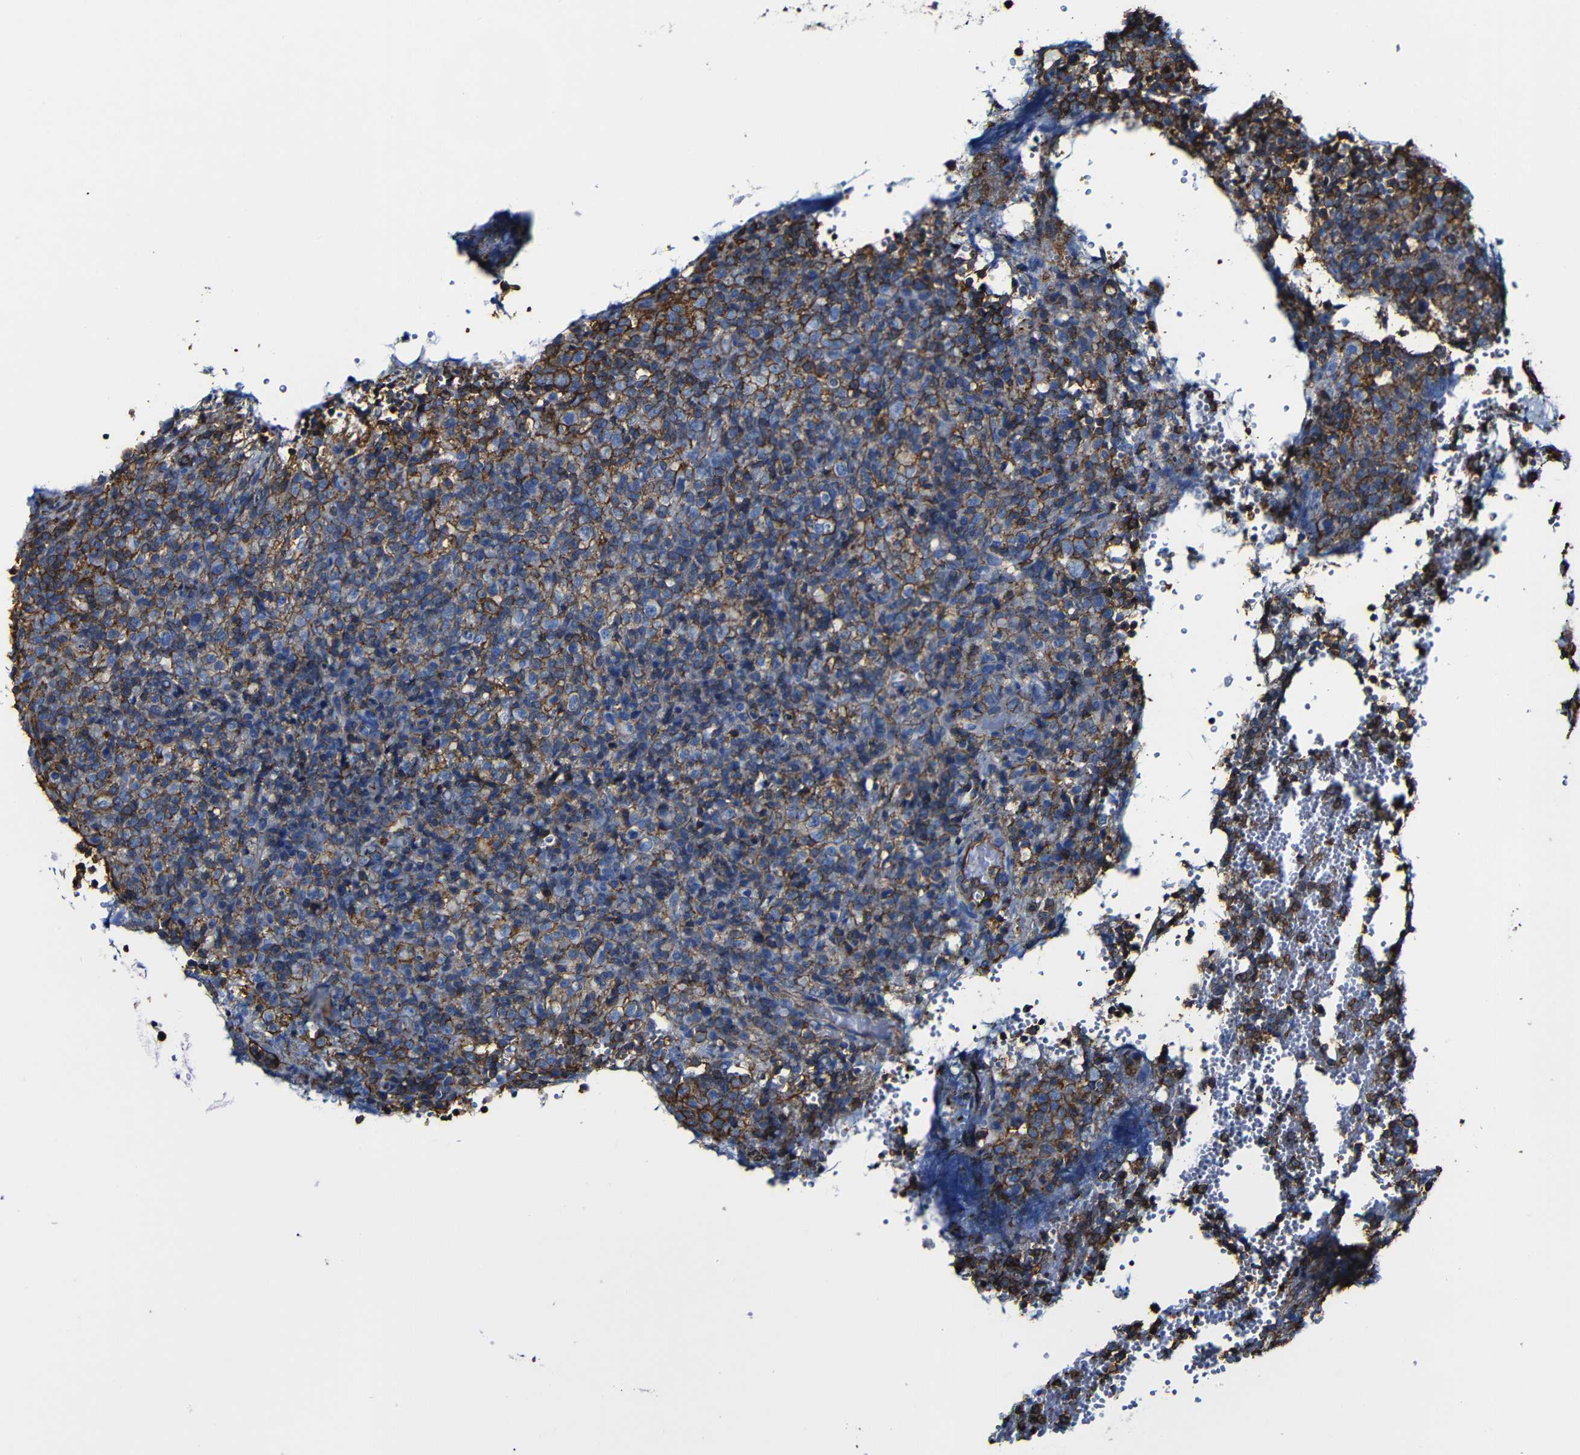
{"staining": {"intensity": "moderate", "quantity": "25%-75%", "location": "cytoplasmic/membranous"}, "tissue": "lymphoma", "cell_type": "Tumor cells", "image_type": "cancer", "snomed": [{"axis": "morphology", "description": "Malignant lymphoma, non-Hodgkin's type, High grade"}, {"axis": "topography", "description": "Lymph node"}], "caption": "Protein expression analysis of malignant lymphoma, non-Hodgkin's type (high-grade) shows moderate cytoplasmic/membranous staining in approximately 25%-75% of tumor cells. The staining was performed using DAB (3,3'-diaminobenzidine) to visualize the protein expression in brown, while the nuclei were stained in blue with hematoxylin (Magnification: 20x).", "gene": "MSN", "patient": {"sex": "female", "age": 76}}